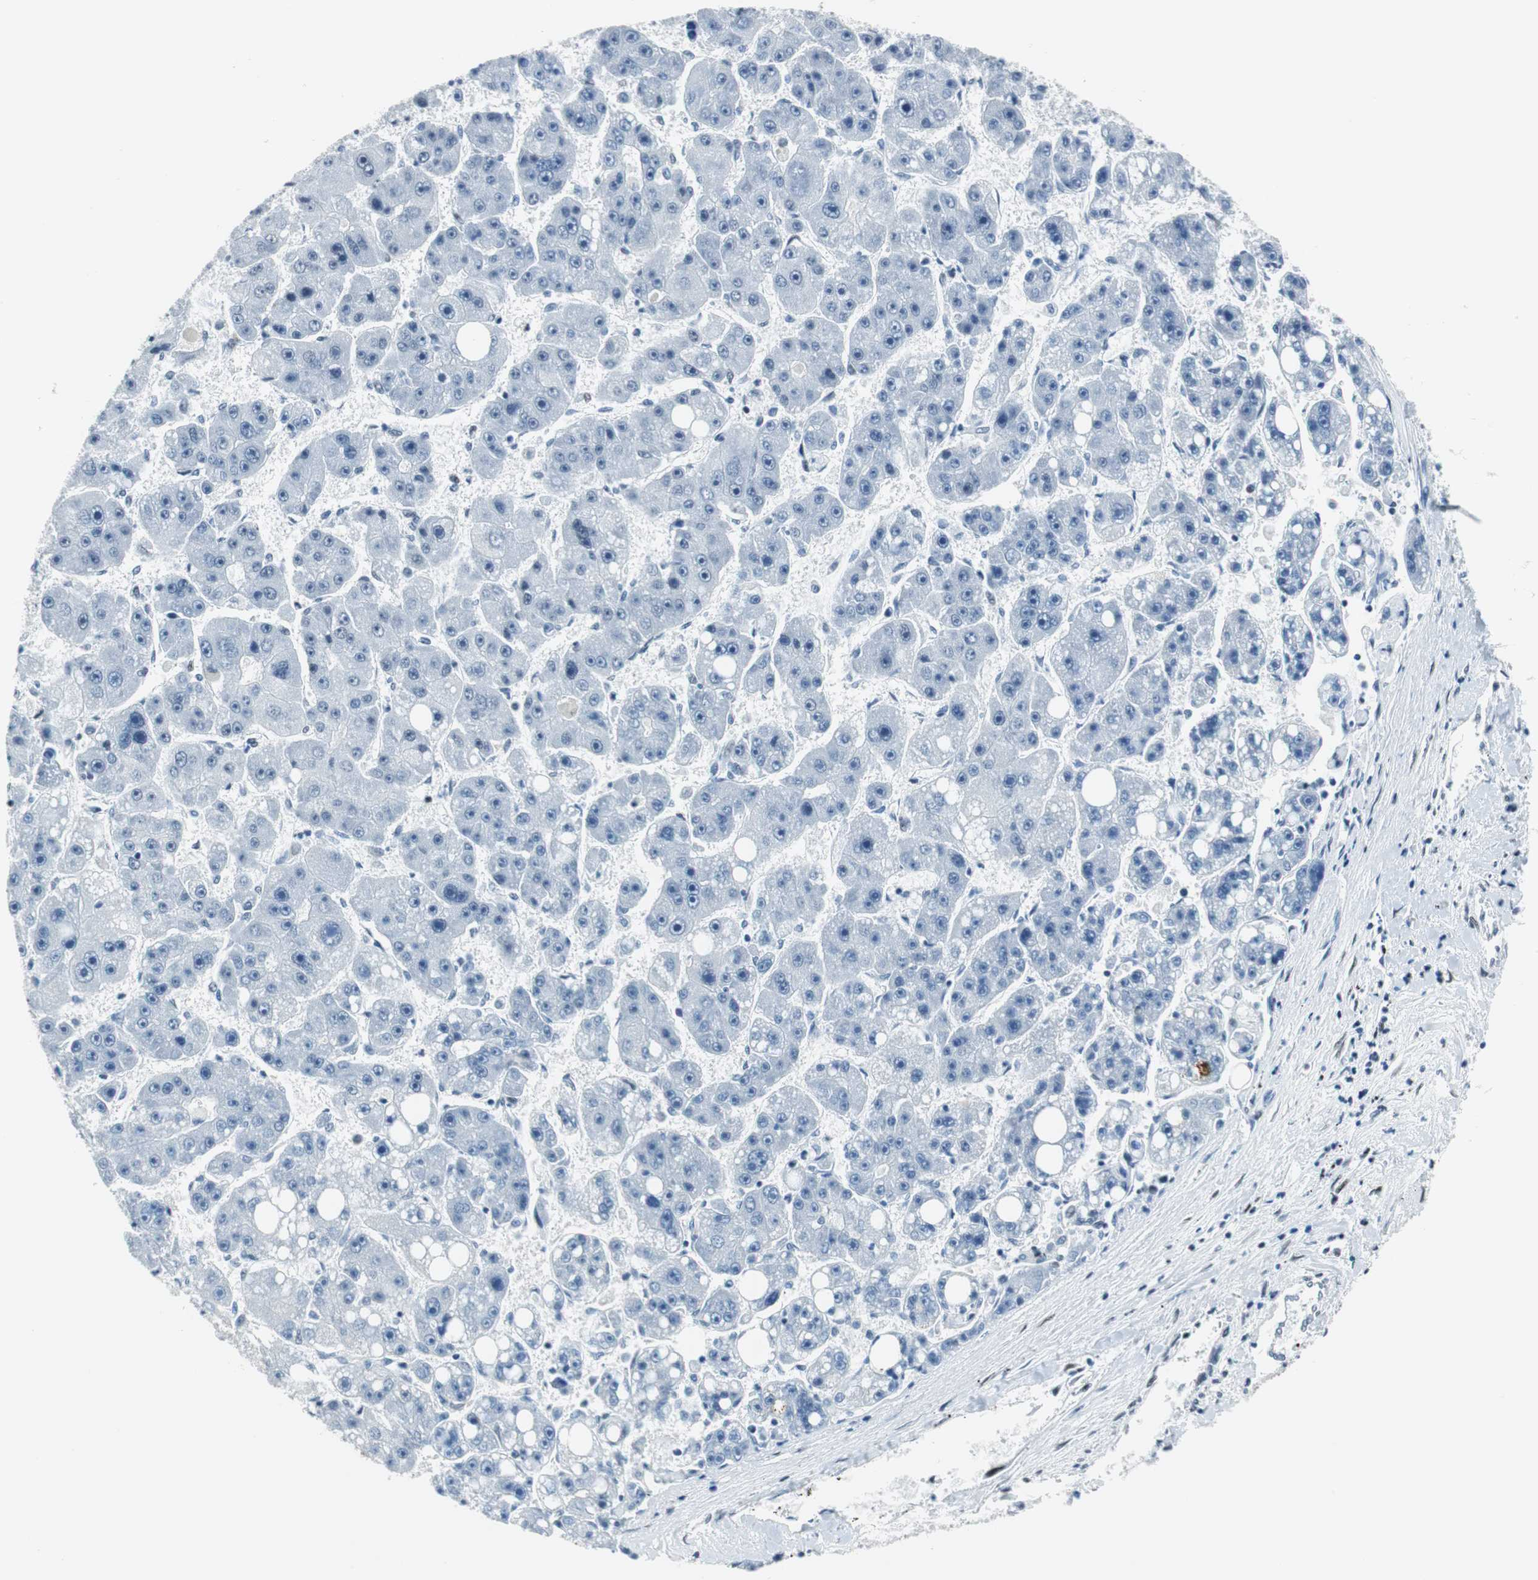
{"staining": {"intensity": "negative", "quantity": "none", "location": "none"}, "tissue": "liver cancer", "cell_type": "Tumor cells", "image_type": "cancer", "snomed": [{"axis": "morphology", "description": "Carcinoma, Hepatocellular, NOS"}, {"axis": "topography", "description": "Liver"}], "caption": "Liver cancer was stained to show a protein in brown. There is no significant expression in tumor cells.", "gene": "HDAC3", "patient": {"sex": "female", "age": 61}}